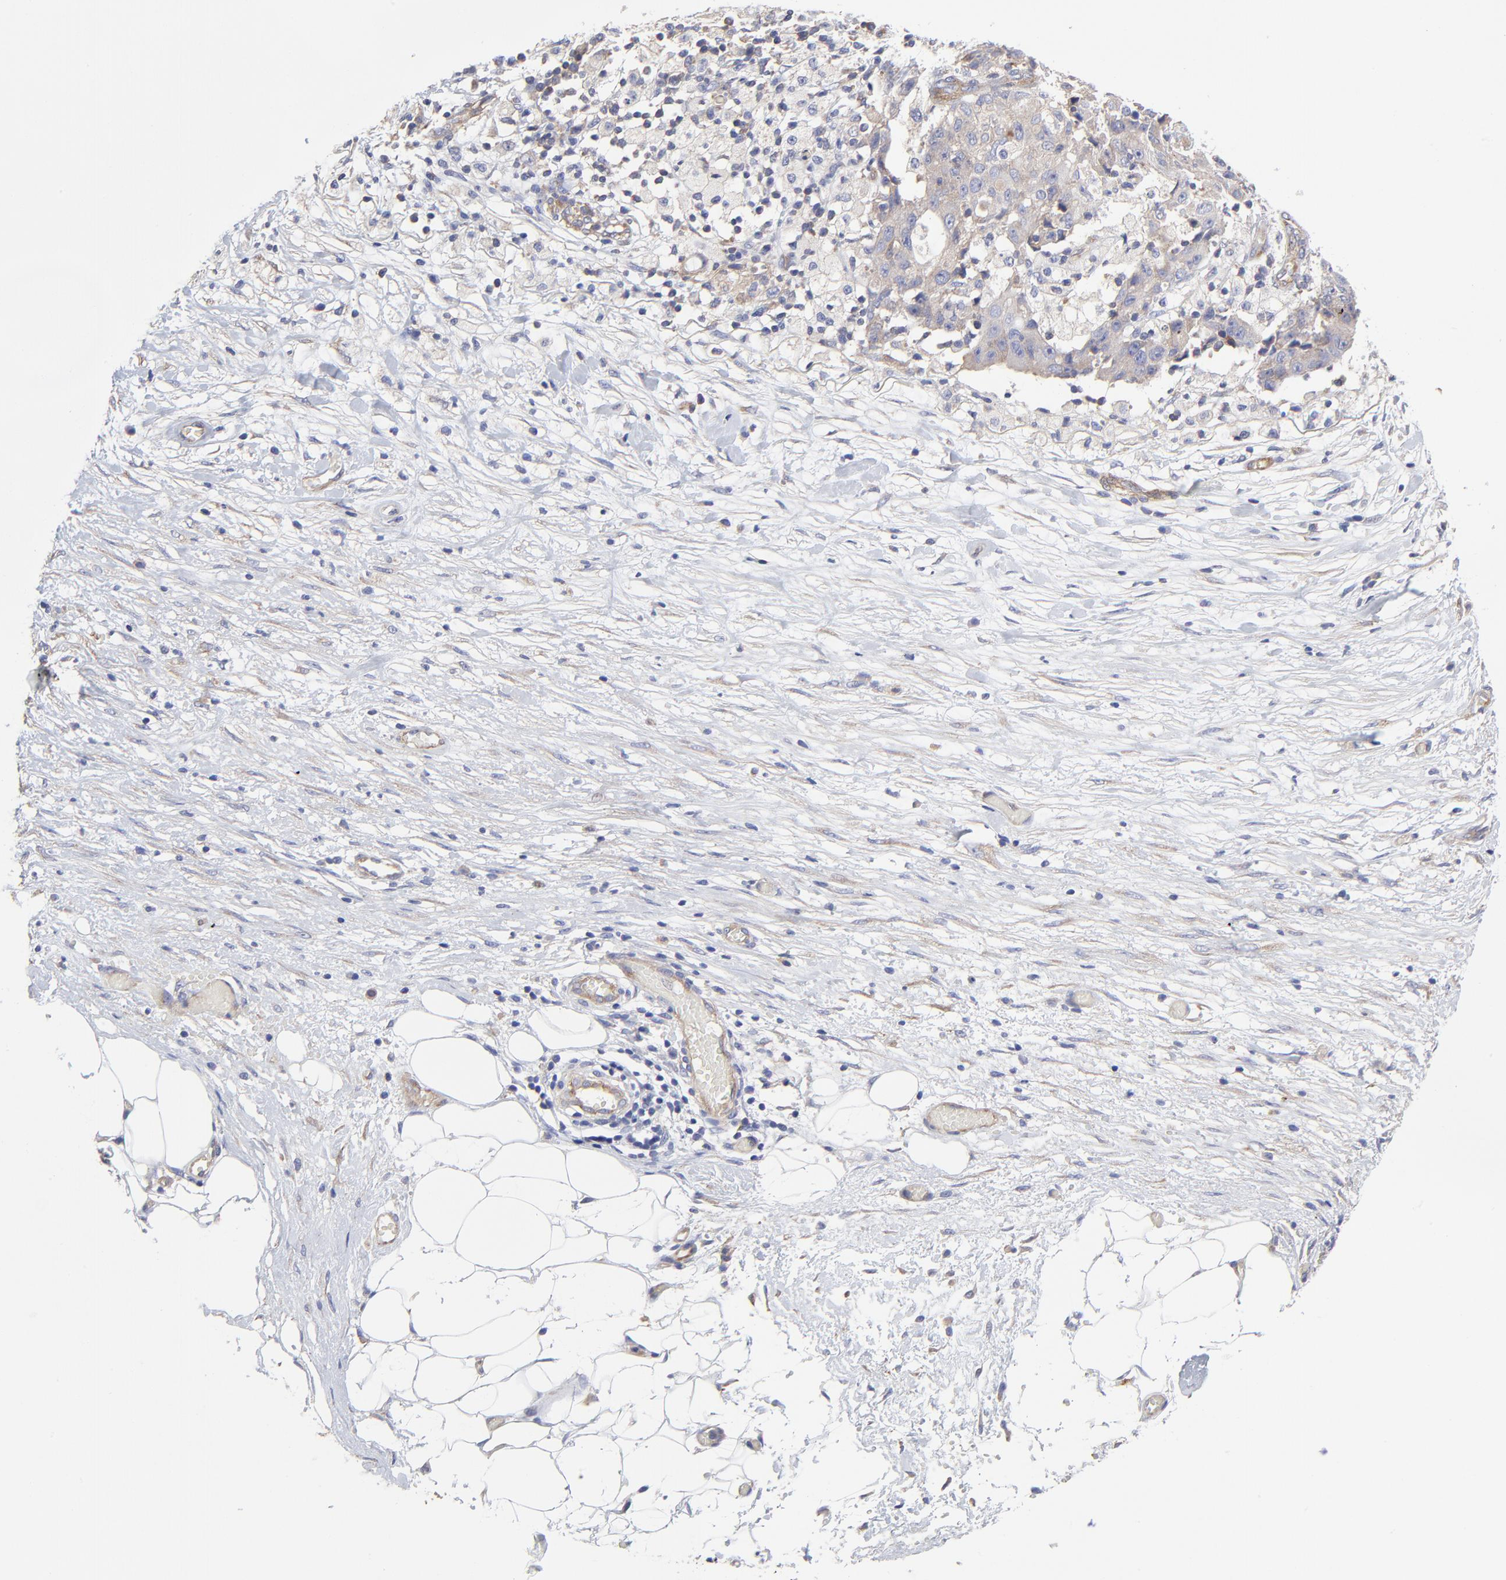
{"staining": {"intensity": "moderate", "quantity": "<25%", "location": "cytoplasmic/membranous"}, "tissue": "ovarian cancer", "cell_type": "Tumor cells", "image_type": "cancer", "snomed": [{"axis": "morphology", "description": "Carcinoma, endometroid"}, {"axis": "topography", "description": "Ovary"}], "caption": "Brown immunohistochemical staining in ovarian endometroid carcinoma displays moderate cytoplasmic/membranous positivity in about <25% of tumor cells.", "gene": "SULF2", "patient": {"sex": "female", "age": 42}}